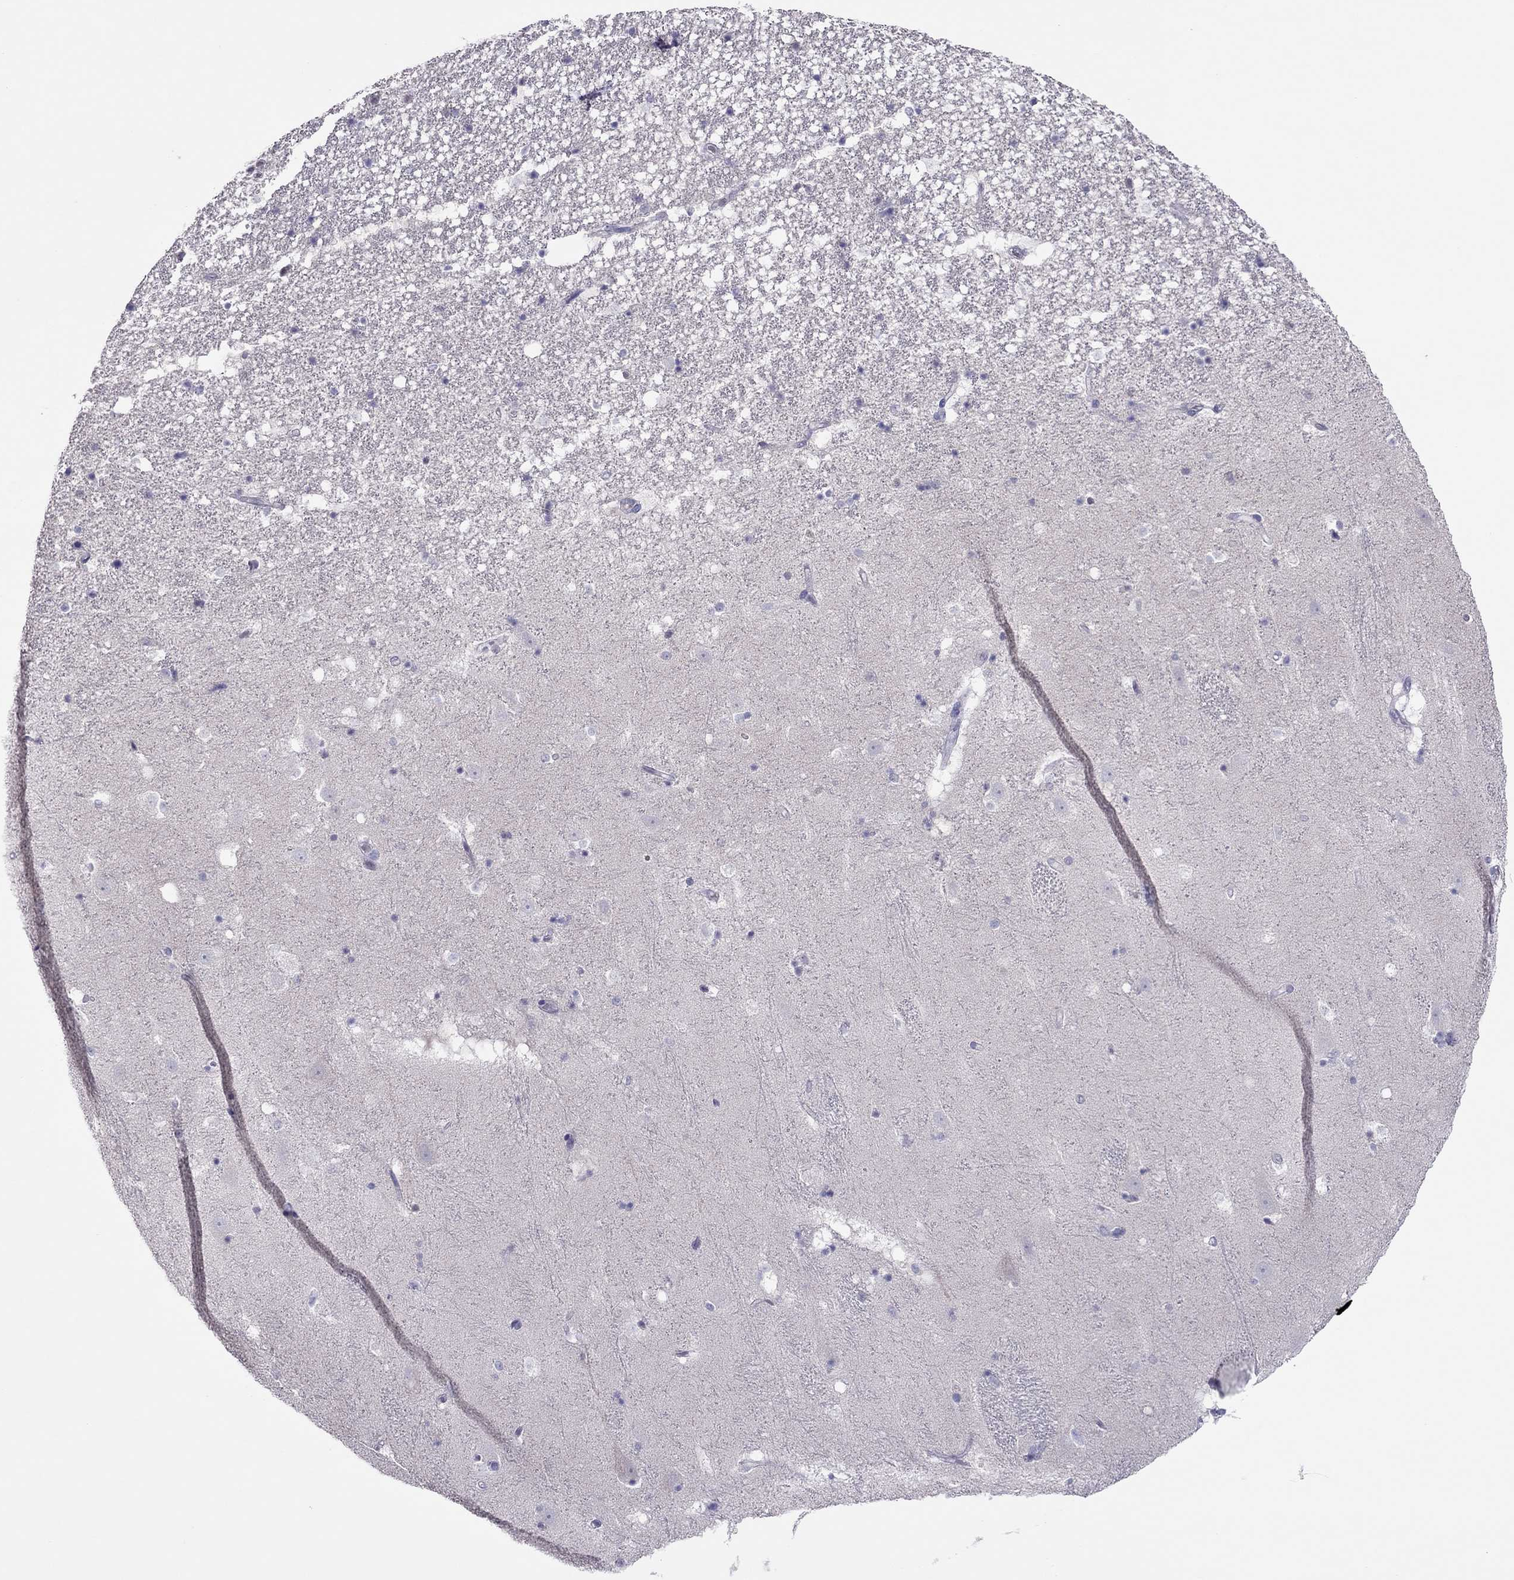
{"staining": {"intensity": "negative", "quantity": "none", "location": "none"}, "tissue": "hippocampus", "cell_type": "Glial cells", "image_type": "normal", "snomed": [{"axis": "morphology", "description": "Normal tissue, NOS"}, {"axis": "topography", "description": "Hippocampus"}], "caption": "DAB immunohistochemical staining of benign human hippocampus demonstrates no significant expression in glial cells.", "gene": "SPINT3", "patient": {"sex": "male", "age": 49}}